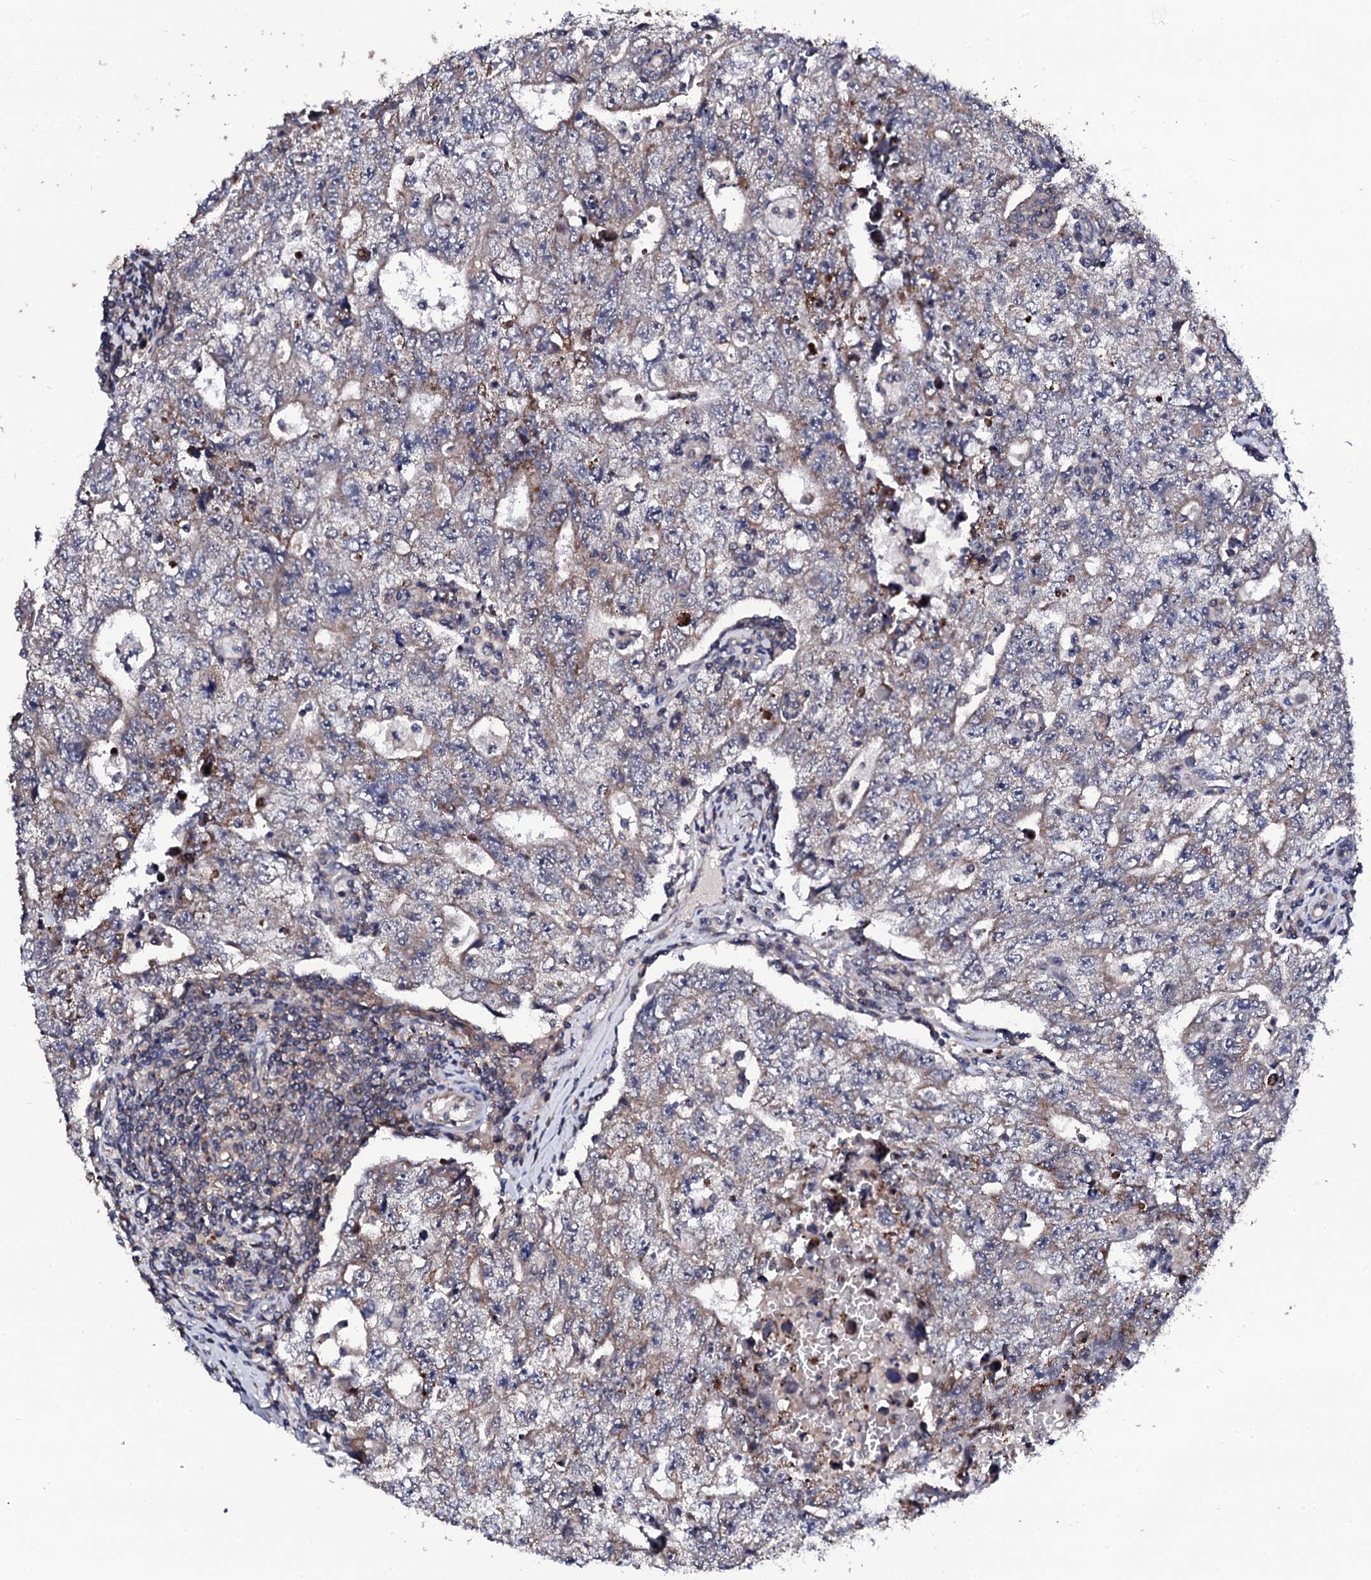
{"staining": {"intensity": "weak", "quantity": "<25%", "location": "cytoplasmic/membranous"}, "tissue": "testis cancer", "cell_type": "Tumor cells", "image_type": "cancer", "snomed": [{"axis": "morphology", "description": "Carcinoma, Embryonal, NOS"}, {"axis": "topography", "description": "Testis"}], "caption": "Immunohistochemical staining of testis cancer (embryonal carcinoma) displays no significant expression in tumor cells. (Immunohistochemistry (ihc), brightfield microscopy, high magnification).", "gene": "COG4", "patient": {"sex": "male", "age": 17}}